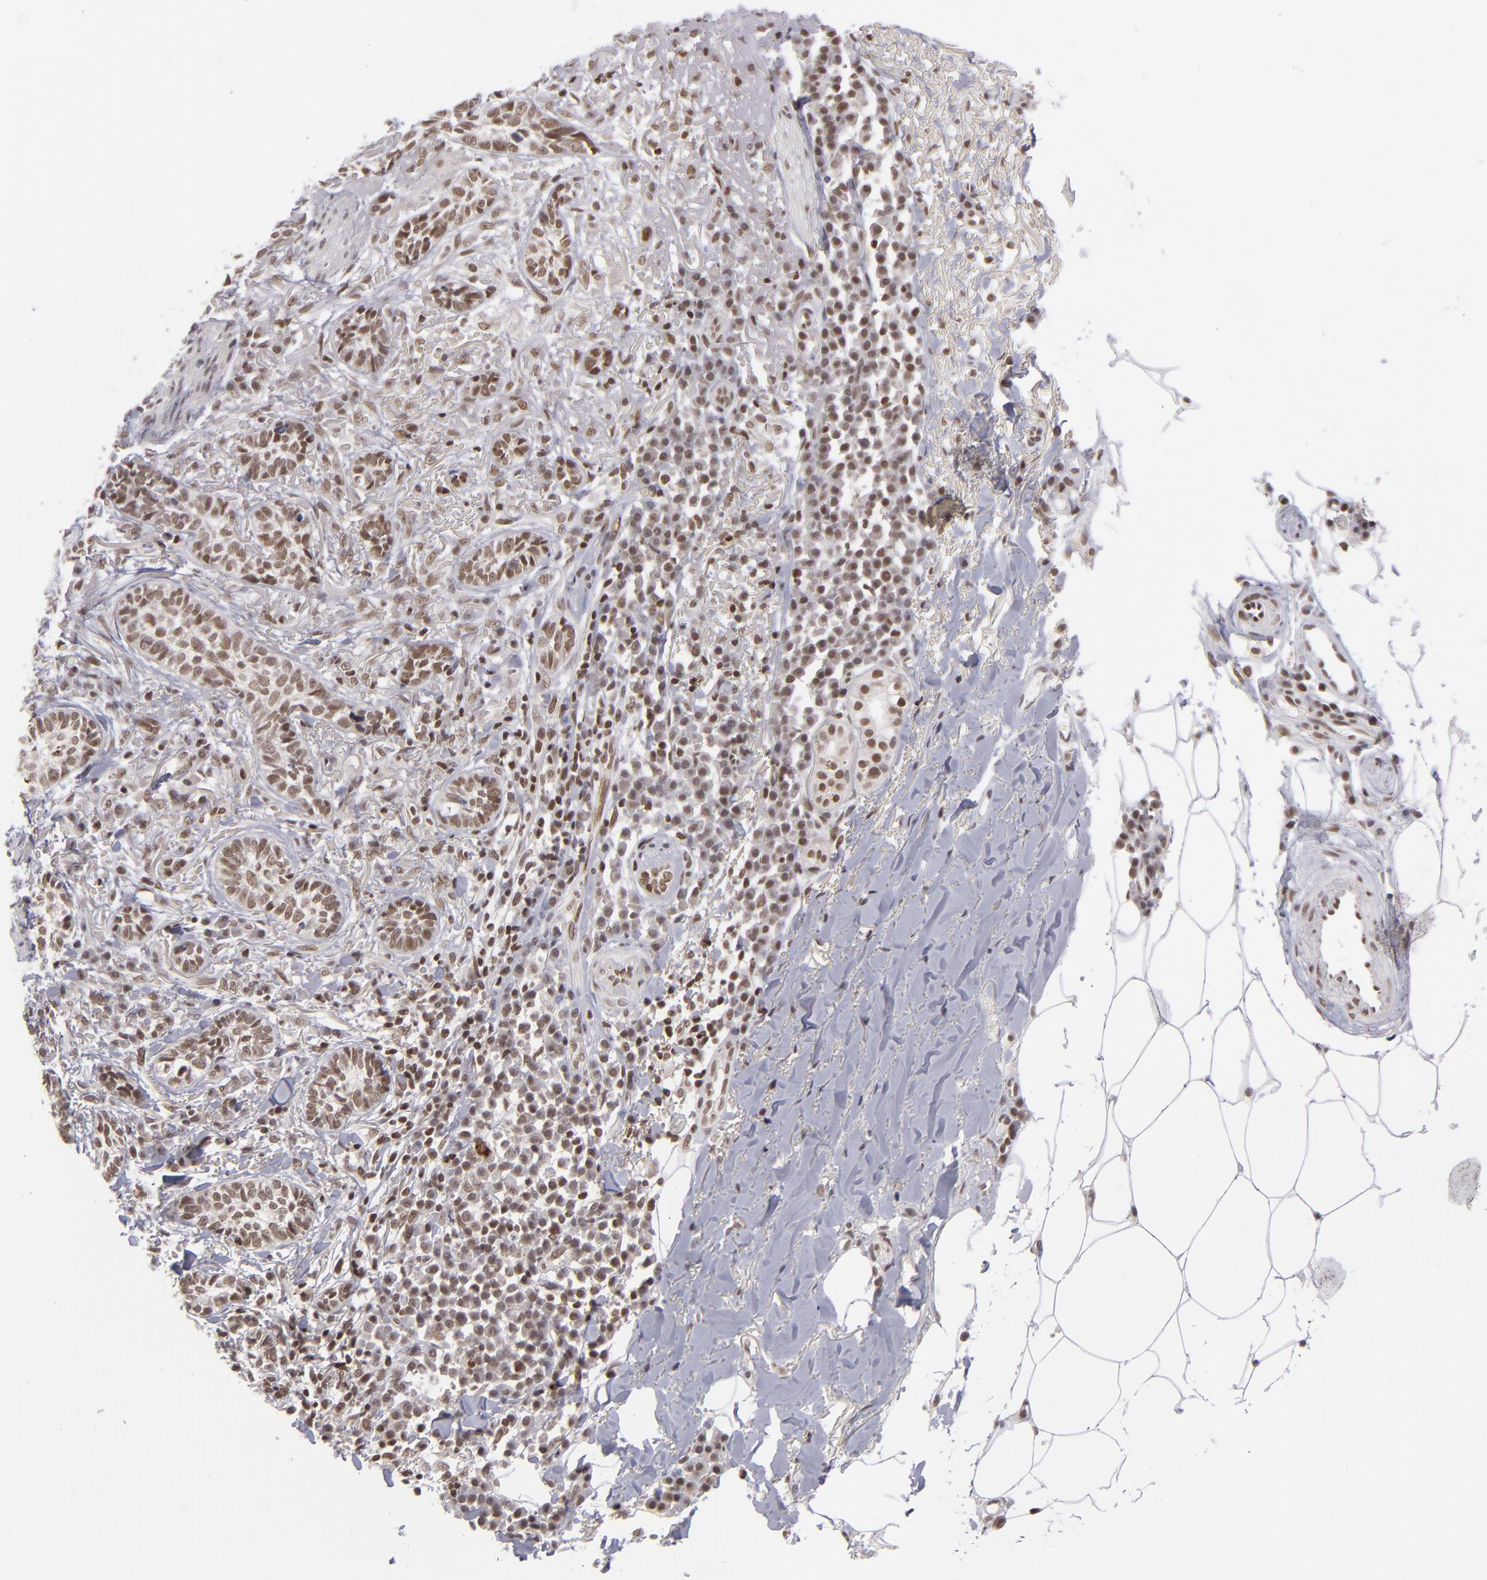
{"staining": {"intensity": "moderate", "quantity": ">75%", "location": "nuclear"}, "tissue": "skin cancer", "cell_type": "Tumor cells", "image_type": "cancer", "snomed": [{"axis": "morphology", "description": "Basal cell carcinoma"}, {"axis": "topography", "description": "Skin"}], "caption": "Immunohistochemistry (IHC) staining of skin cancer, which exhibits medium levels of moderate nuclear staining in about >75% of tumor cells indicating moderate nuclear protein staining. The staining was performed using DAB (brown) for protein detection and nuclei were counterstained in hematoxylin (blue).", "gene": "MLLT3", "patient": {"sex": "female", "age": 89}}